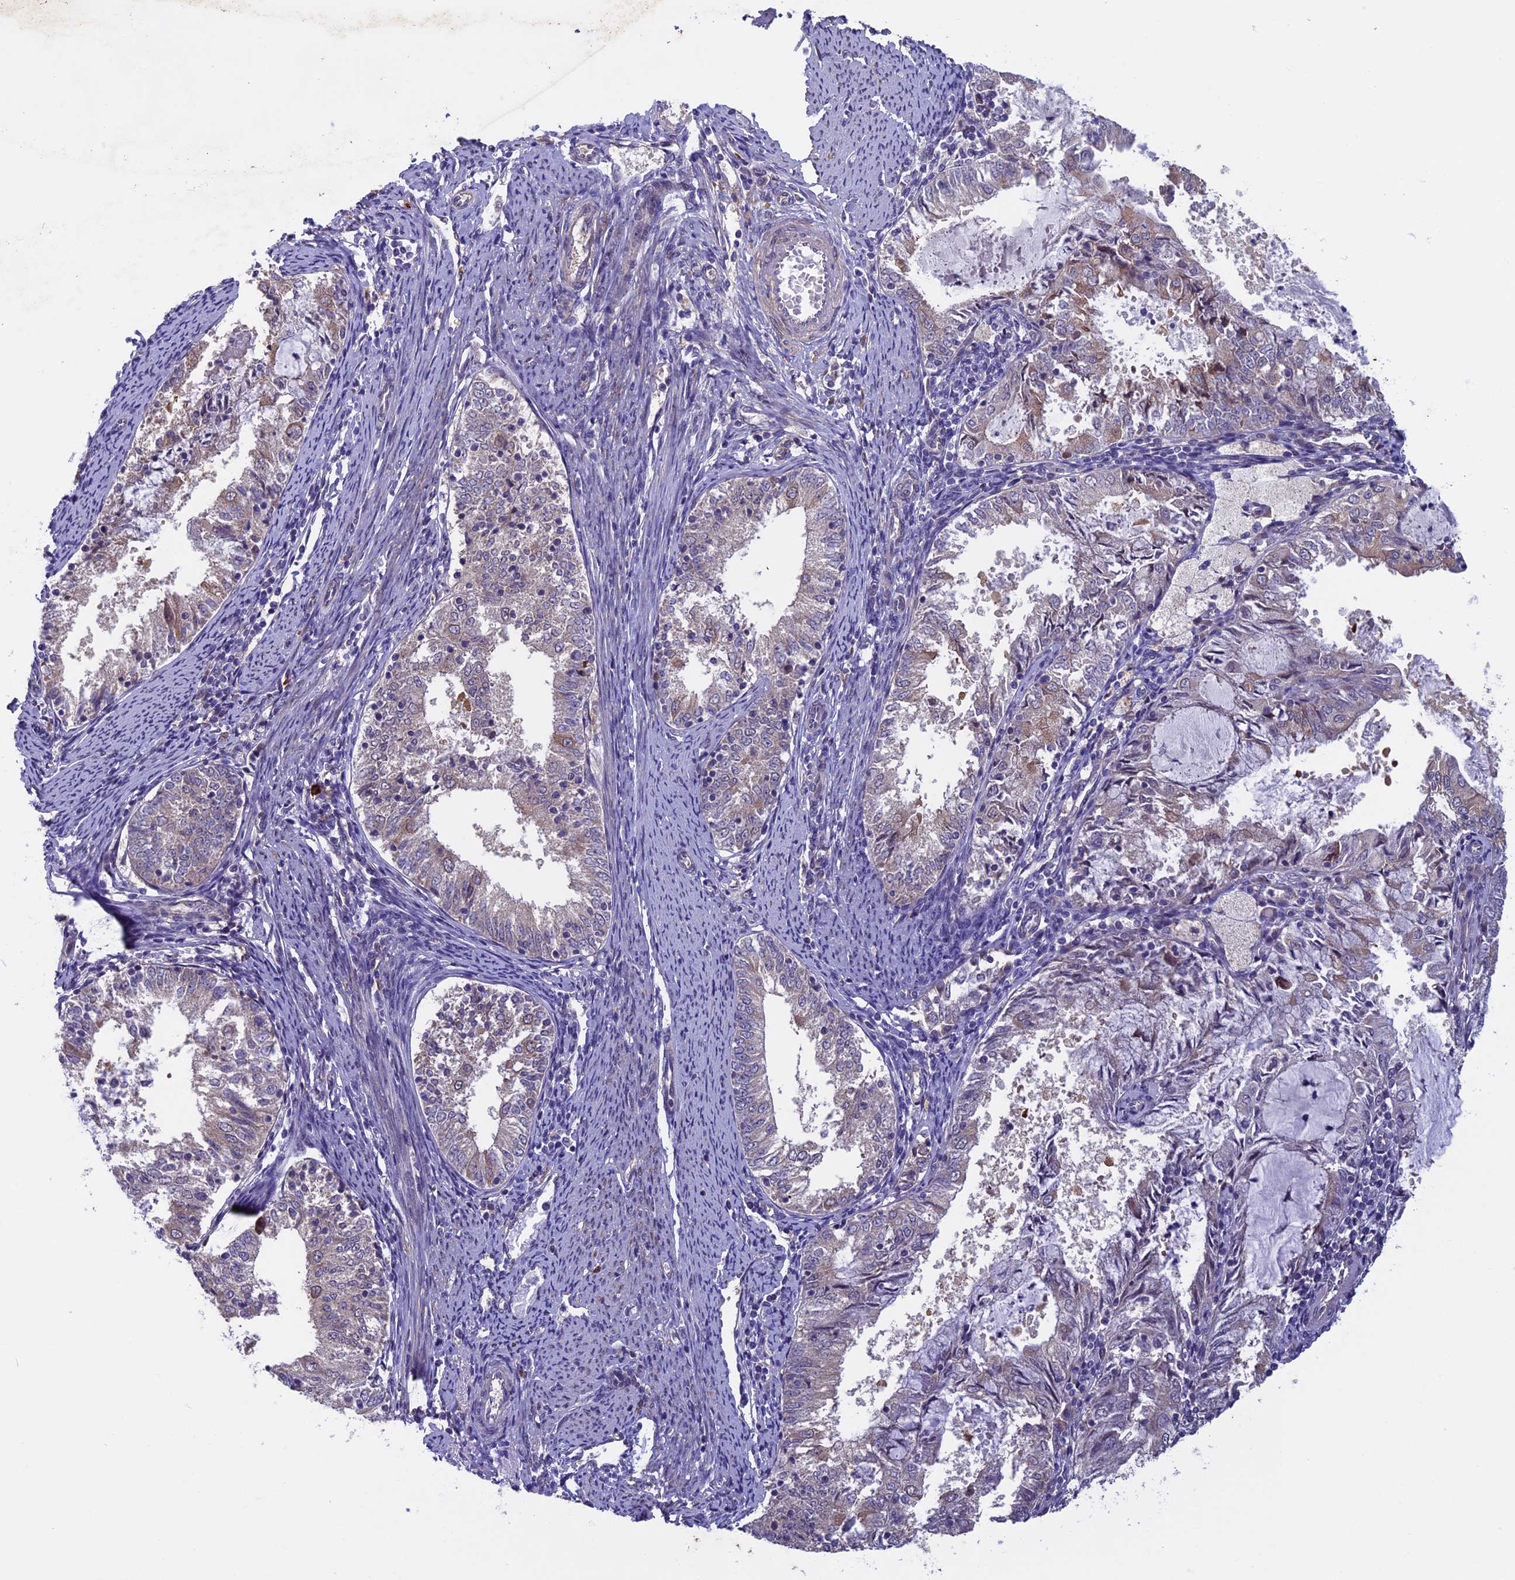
{"staining": {"intensity": "weak", "quantity": "<25%", "location": "cytoplasmic/membranous"}, "tissue": "endometrial cancer", "cell_type": "Tumor cells", "image_type": "cancer", "snomed": [{"axis": "morphology", "description": "Adenocarcinoma, NOS"}, {"axis": "topography", "description": "Endometrium"}], "caption": "This is an IHC photomicrograph of human adenocarcinoma (endometrial). There is no expression in tumor cells.", "gene": "CCDC9B", "patient": {"sex": "female", "age": 57}}